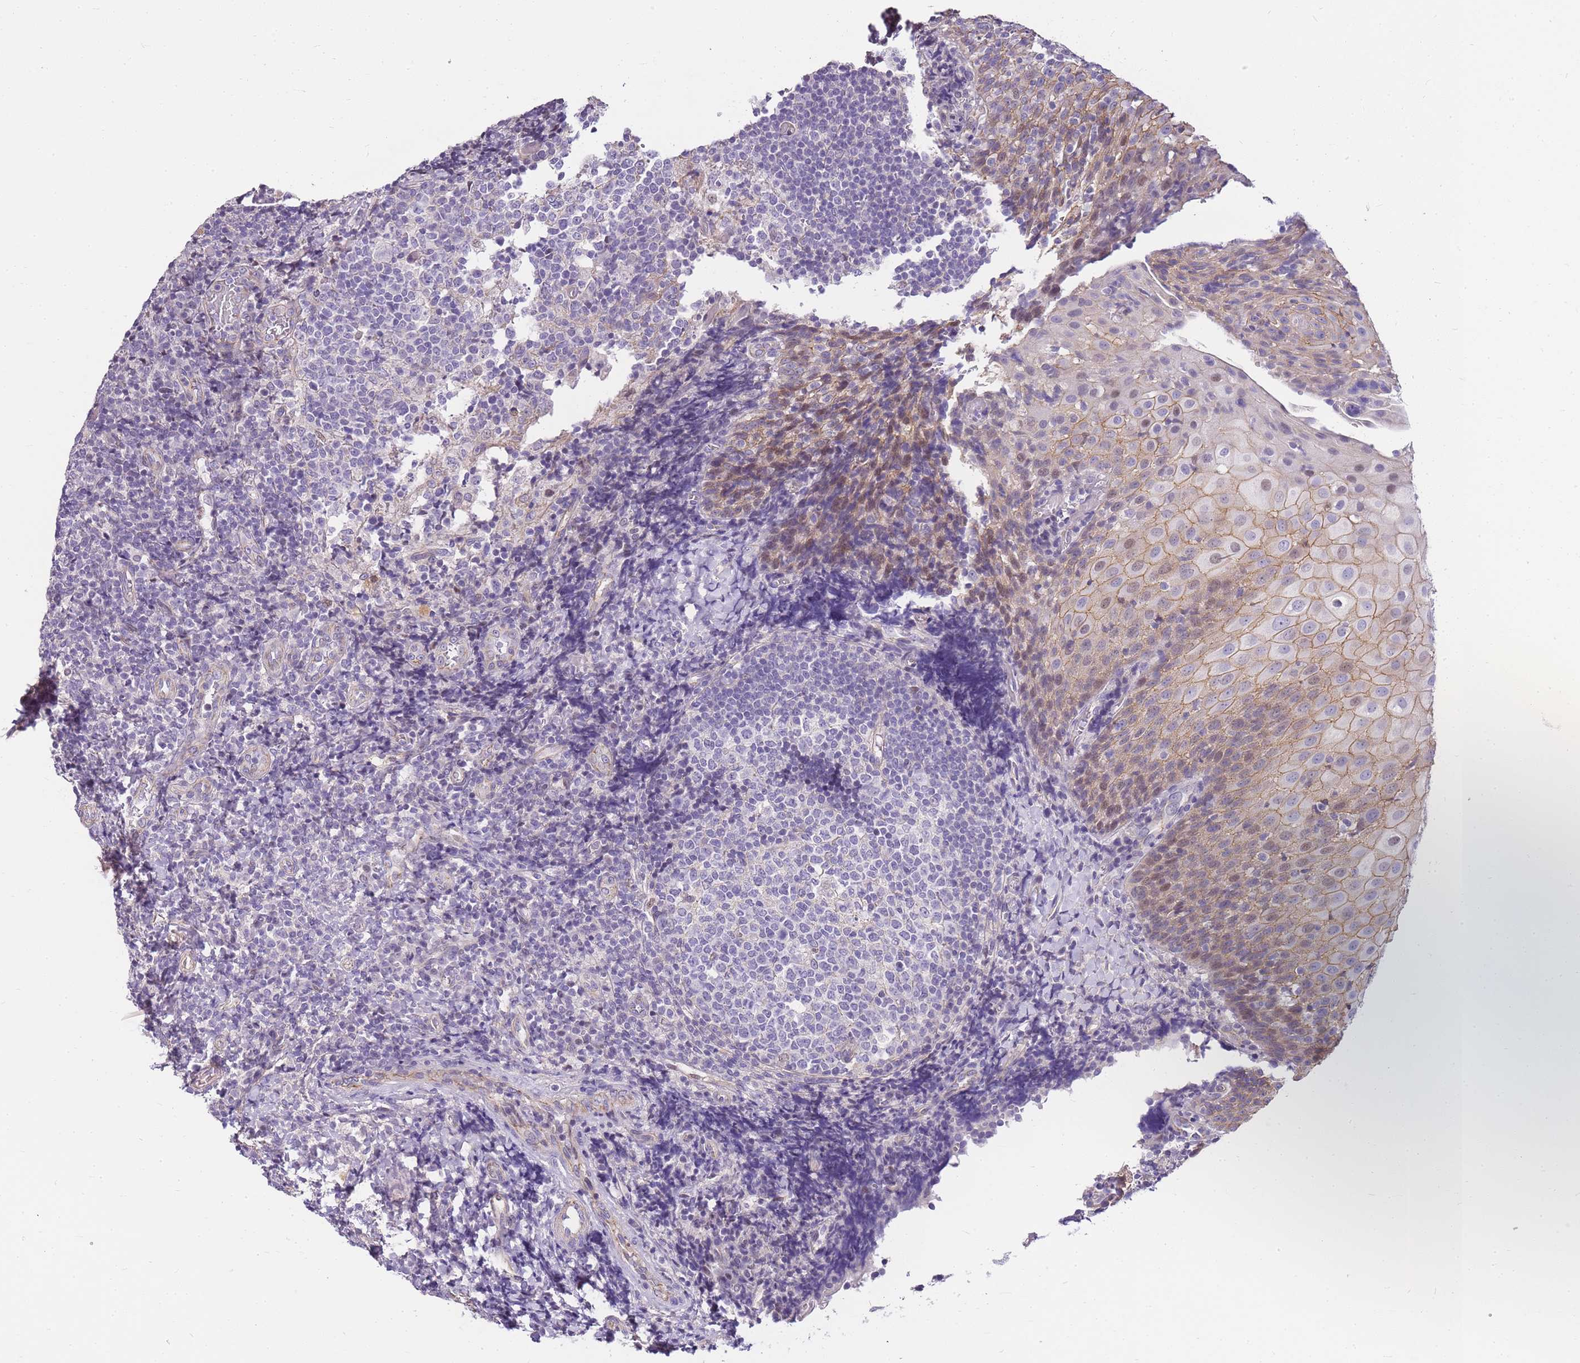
{"staining": {"intensity": "moderate", "quantity": ">75%", "location": "cytoplasmic/membranous"}, "tissue": "tonsil", "cell_type": "Germinal center cells", "image_type": "normal", "snomed": [{"axis": "morphology", "description": "Normal tissue, NOS"}, {"axis": "topography", "description": "Tonsil"}], "caption": "Immunohistochemistry of normal human tonsil reveals medium levels of moderate cytoplasmic/membranous expression in approximately >75% of germinal center cells.", "gene": "CLBA1", "patient": {"sex": "female", "age": 19}}